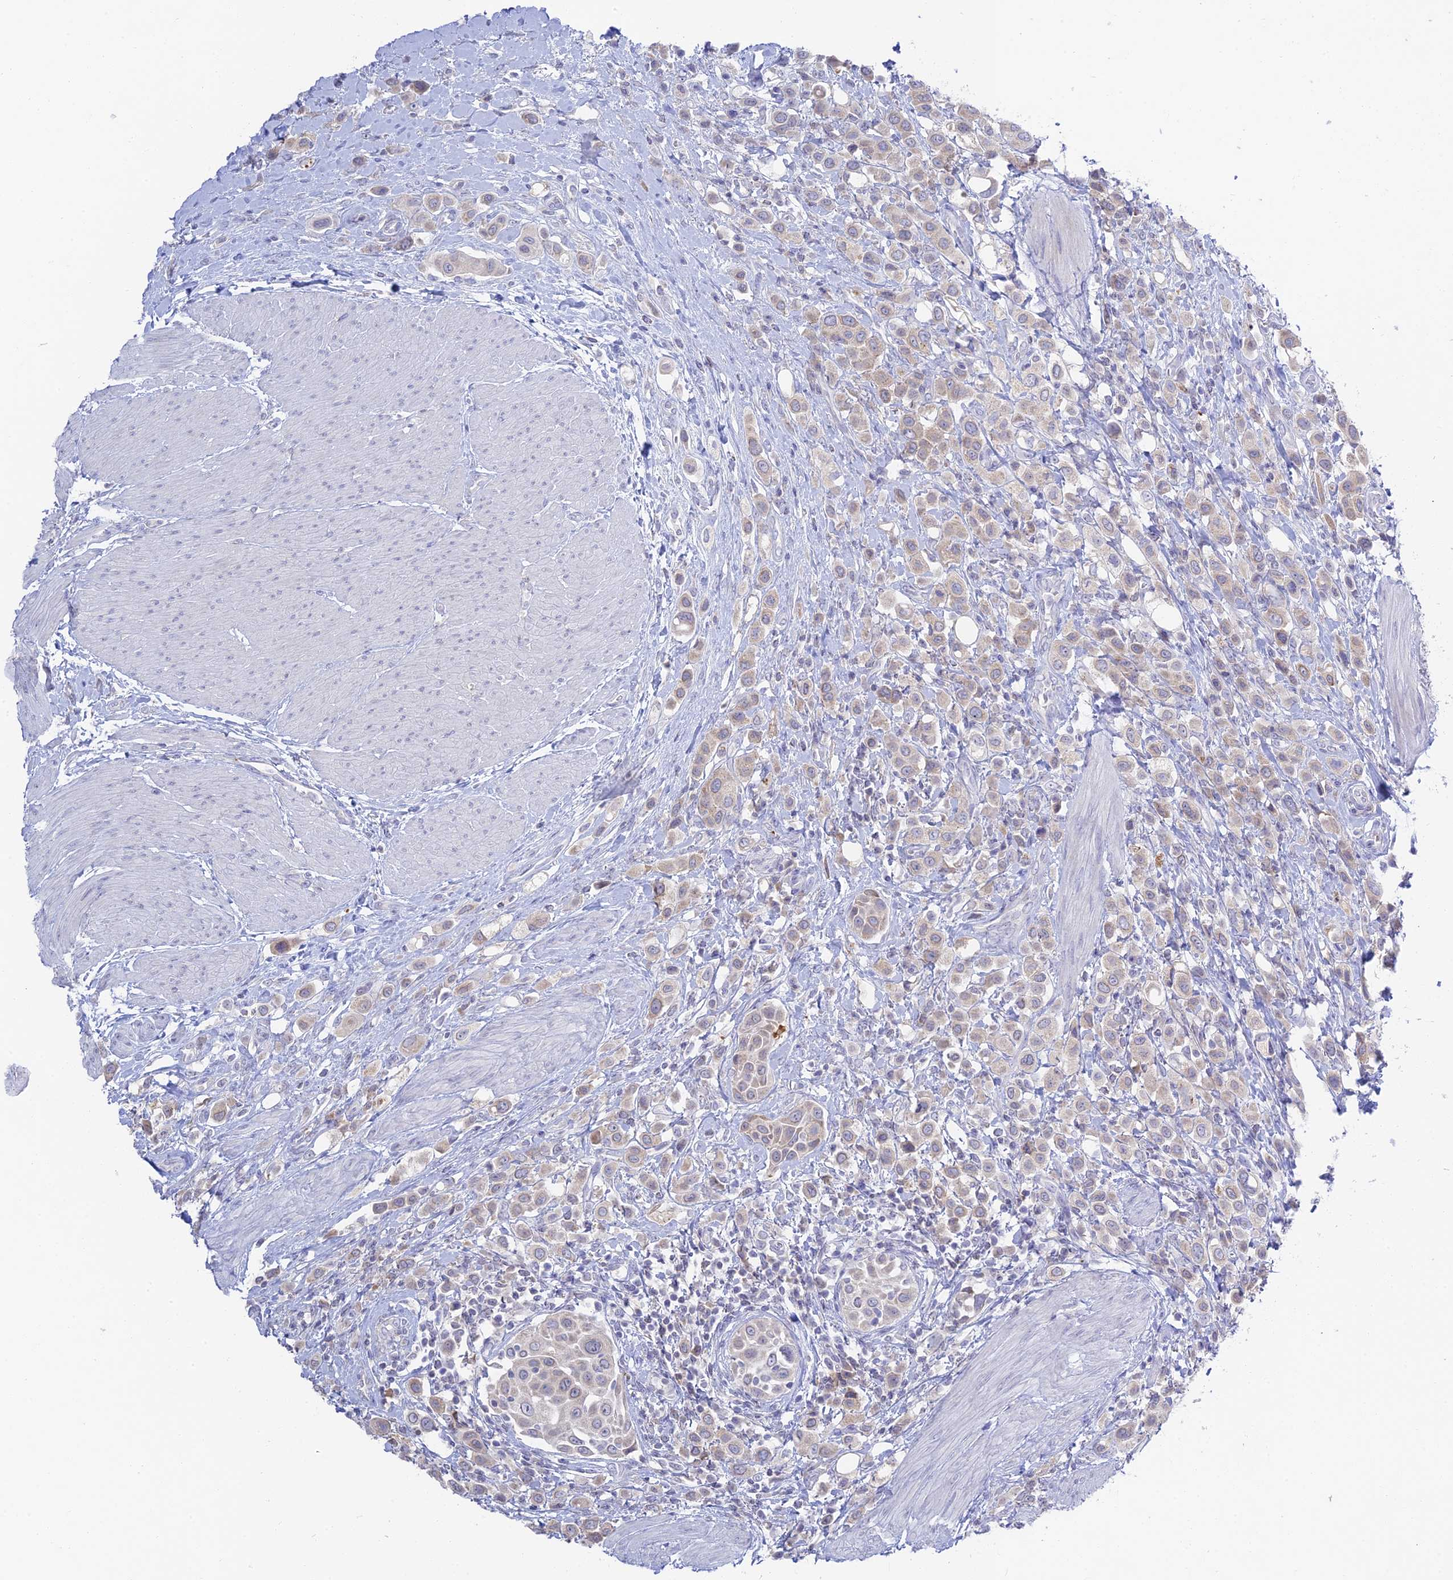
{"staining": {"intensity": "moderate", "quantity": "<25%", "location": "cytoplasmic/membranous"}, "tissue": "urothelial cancer", "cell_type": "Tumor cells", "image_type": "cancer", "snomed": [{"axis": "morphology", "description": "Urothelial carcinoma, High grade"}, {"axis": "topography", "description": "Urinary bladder"}], "caption": "Moderate cytoplasmic/membranous staining is present in approximately <25% of tumor cells in urothelial cancer.", "gene": "TMEM40", "patient": {"sex": "male", "age": 50}}